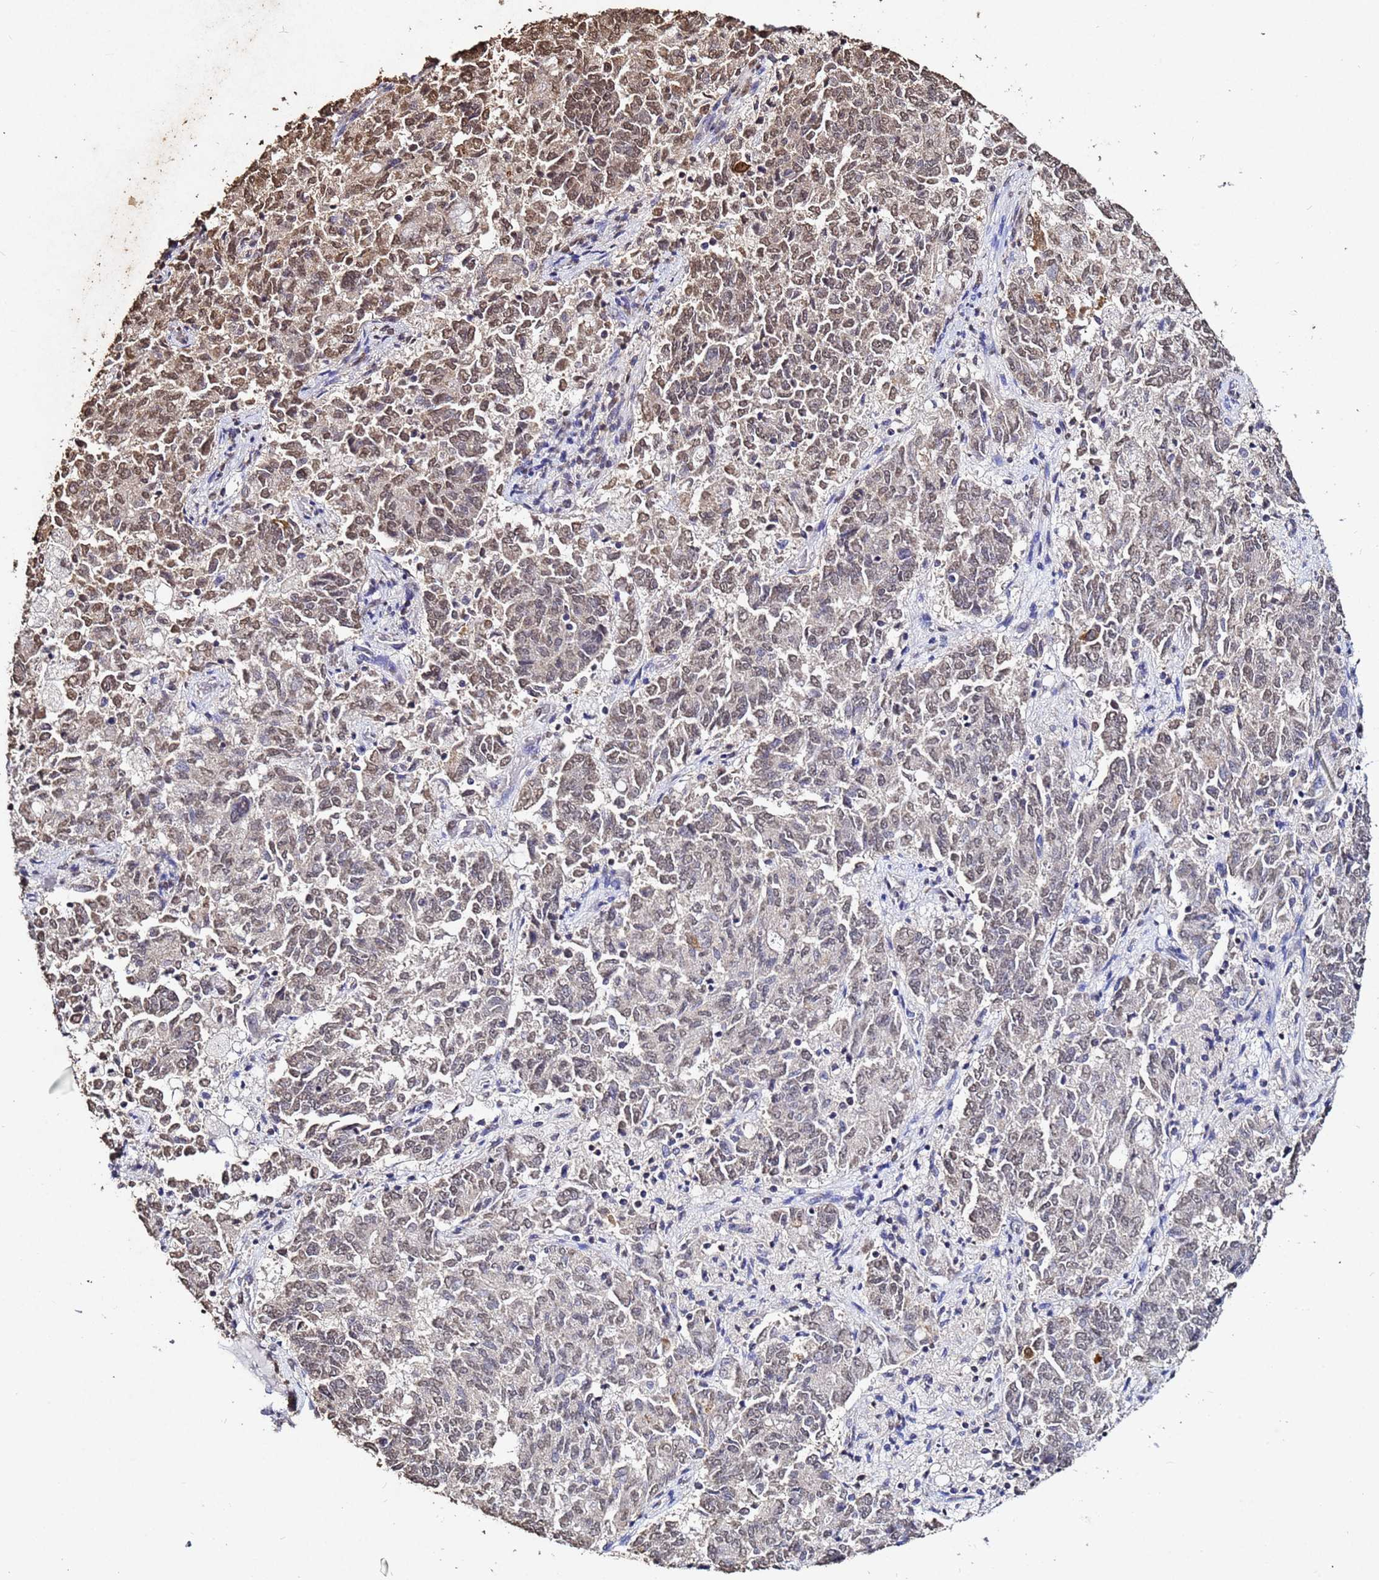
{"staining": {"intensity": "moderate", "quantity": "25%-75%", "location": "nuclear"}, "tissue": "endometrial cancer", "cell_type": "Tumor cells", "image_type": "cancer", "snomed": [{"axis": "morphology", "description": "Adenocarcinoma, NOS"}, {"axis": "topography", "description": "Endometrium"}], "caption": "Immunohistochemical staining of adenocarcinoma (endometrial) shows moderate nuclear protein staining in approximately 25%-75% of tumor cells.", "gene": "MYOCD", "patient": {"sex": "female", "age": 80}}